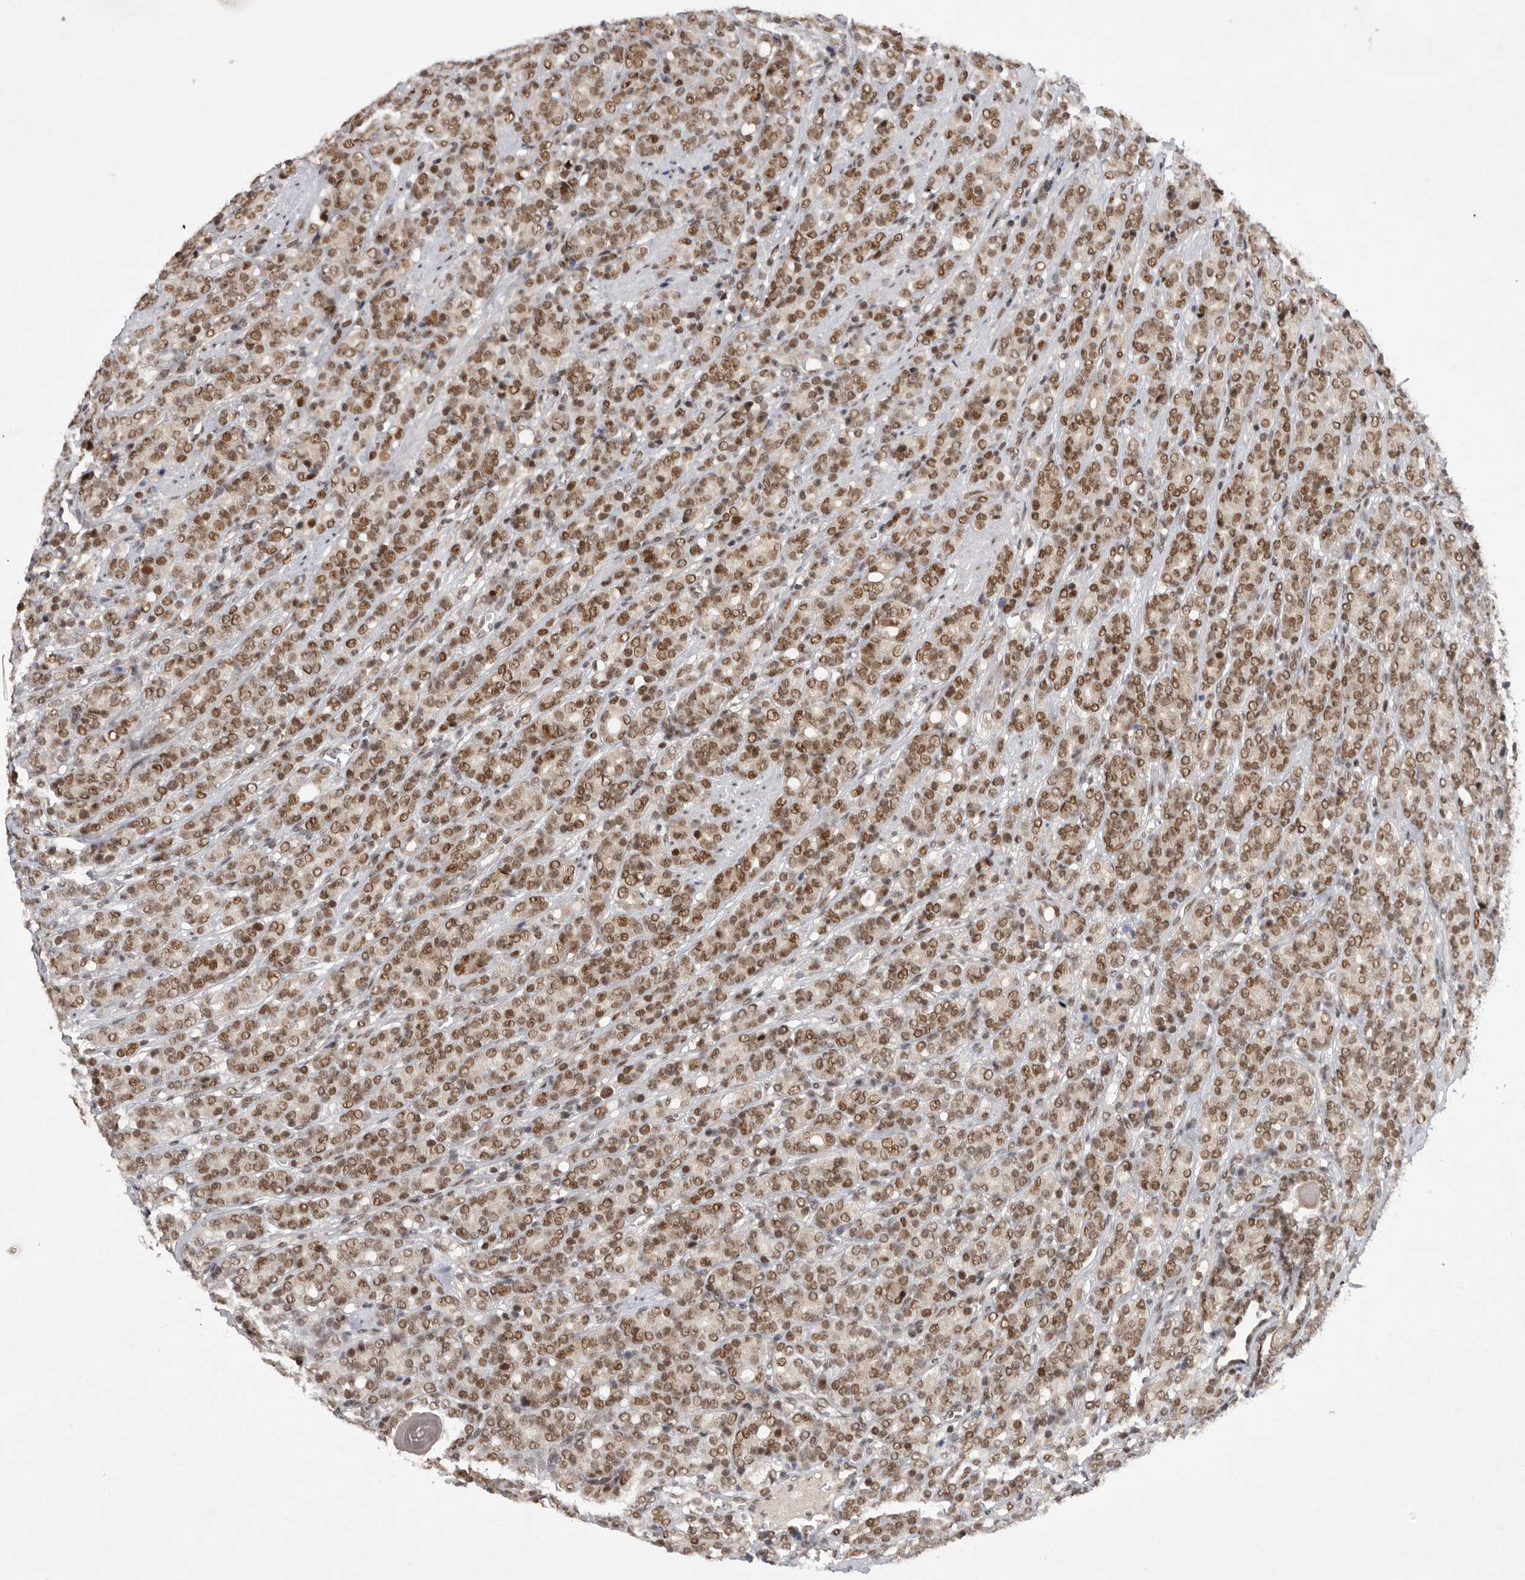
{"staining": {"intensity": "moderate", "quantity": ">75%", "location": "nuclear"}, "tissue": "prostate cancer", "cell_type": "Tumor cells", "image_type": "cancer", "snomed": [{"axis": "morphology", "description": "Adenocarcinoma, High grade"}, {"axis": "topography", "description": "Prostate"}], "caption": "DAB (3,3'-diaminobenzidine) immunohistochemical staining of prostate cancer (high-grade adenocarcinoma) exhibits moderate nuclear protein positivity in about >75% of tumor cells.", "gene": "ZNF830", "patient": {"sex": "male", "age": 62}}